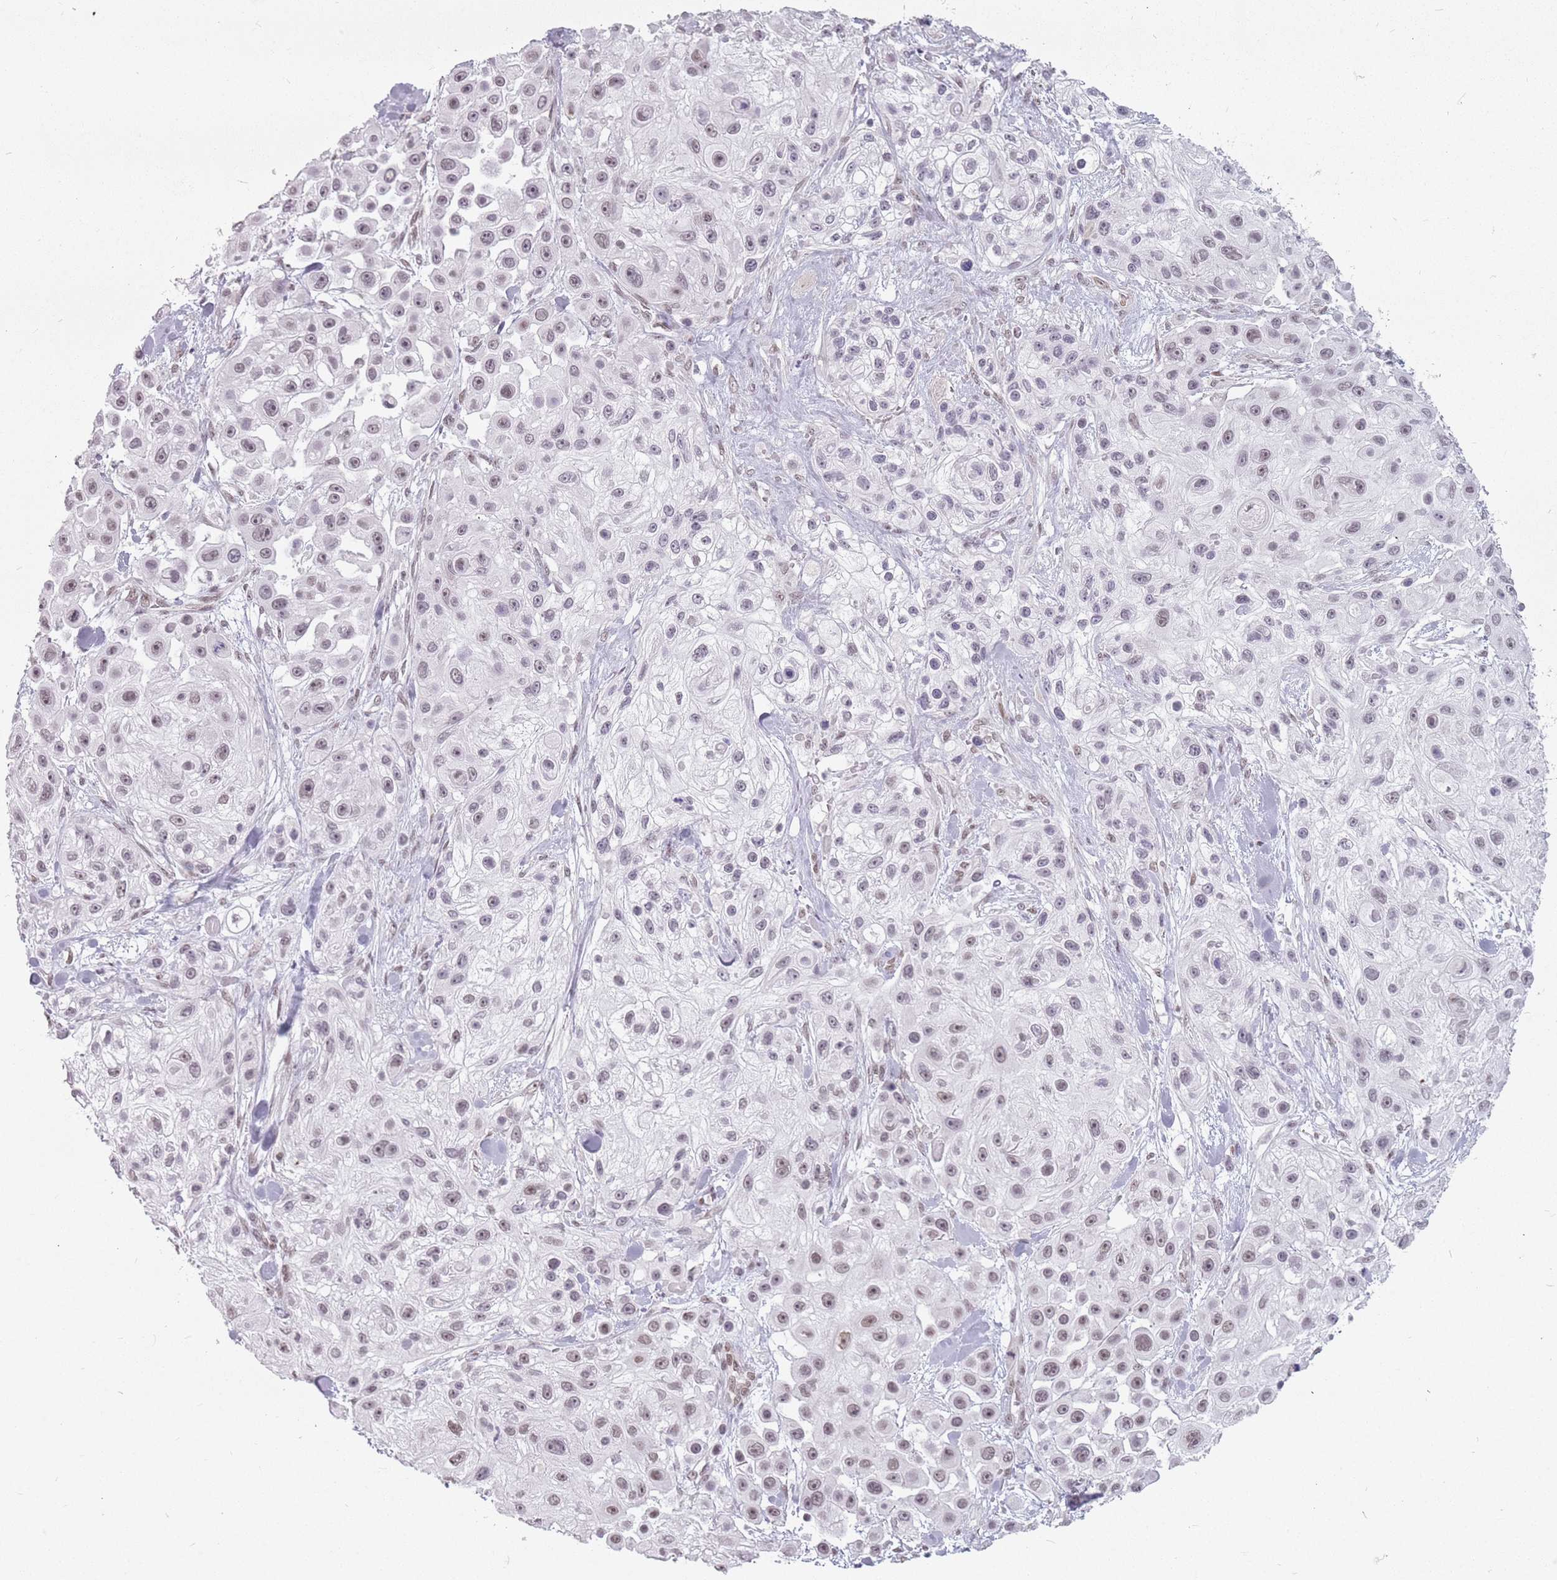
{"staining": {"intensity": "weak", "quantity": "25%-75%", "location": "nuclear"}, "tissue": "skin cancer", "cell_type": "Tumor cells", "image_type": "cancer", "snomed": [{"axis": "morphology", "description": "Squamous cell carcinoma, NOS"}, {"axis": "topography", "description": "Skin"}], "caption": "Tumor cells display low levels of weak nuclear positivity in approximately 25%-75% of cells in skin cancer (squamous cell carcinoma).", "gene": "PTCHD1", "patient": {"sex": "male", "age": 67}}